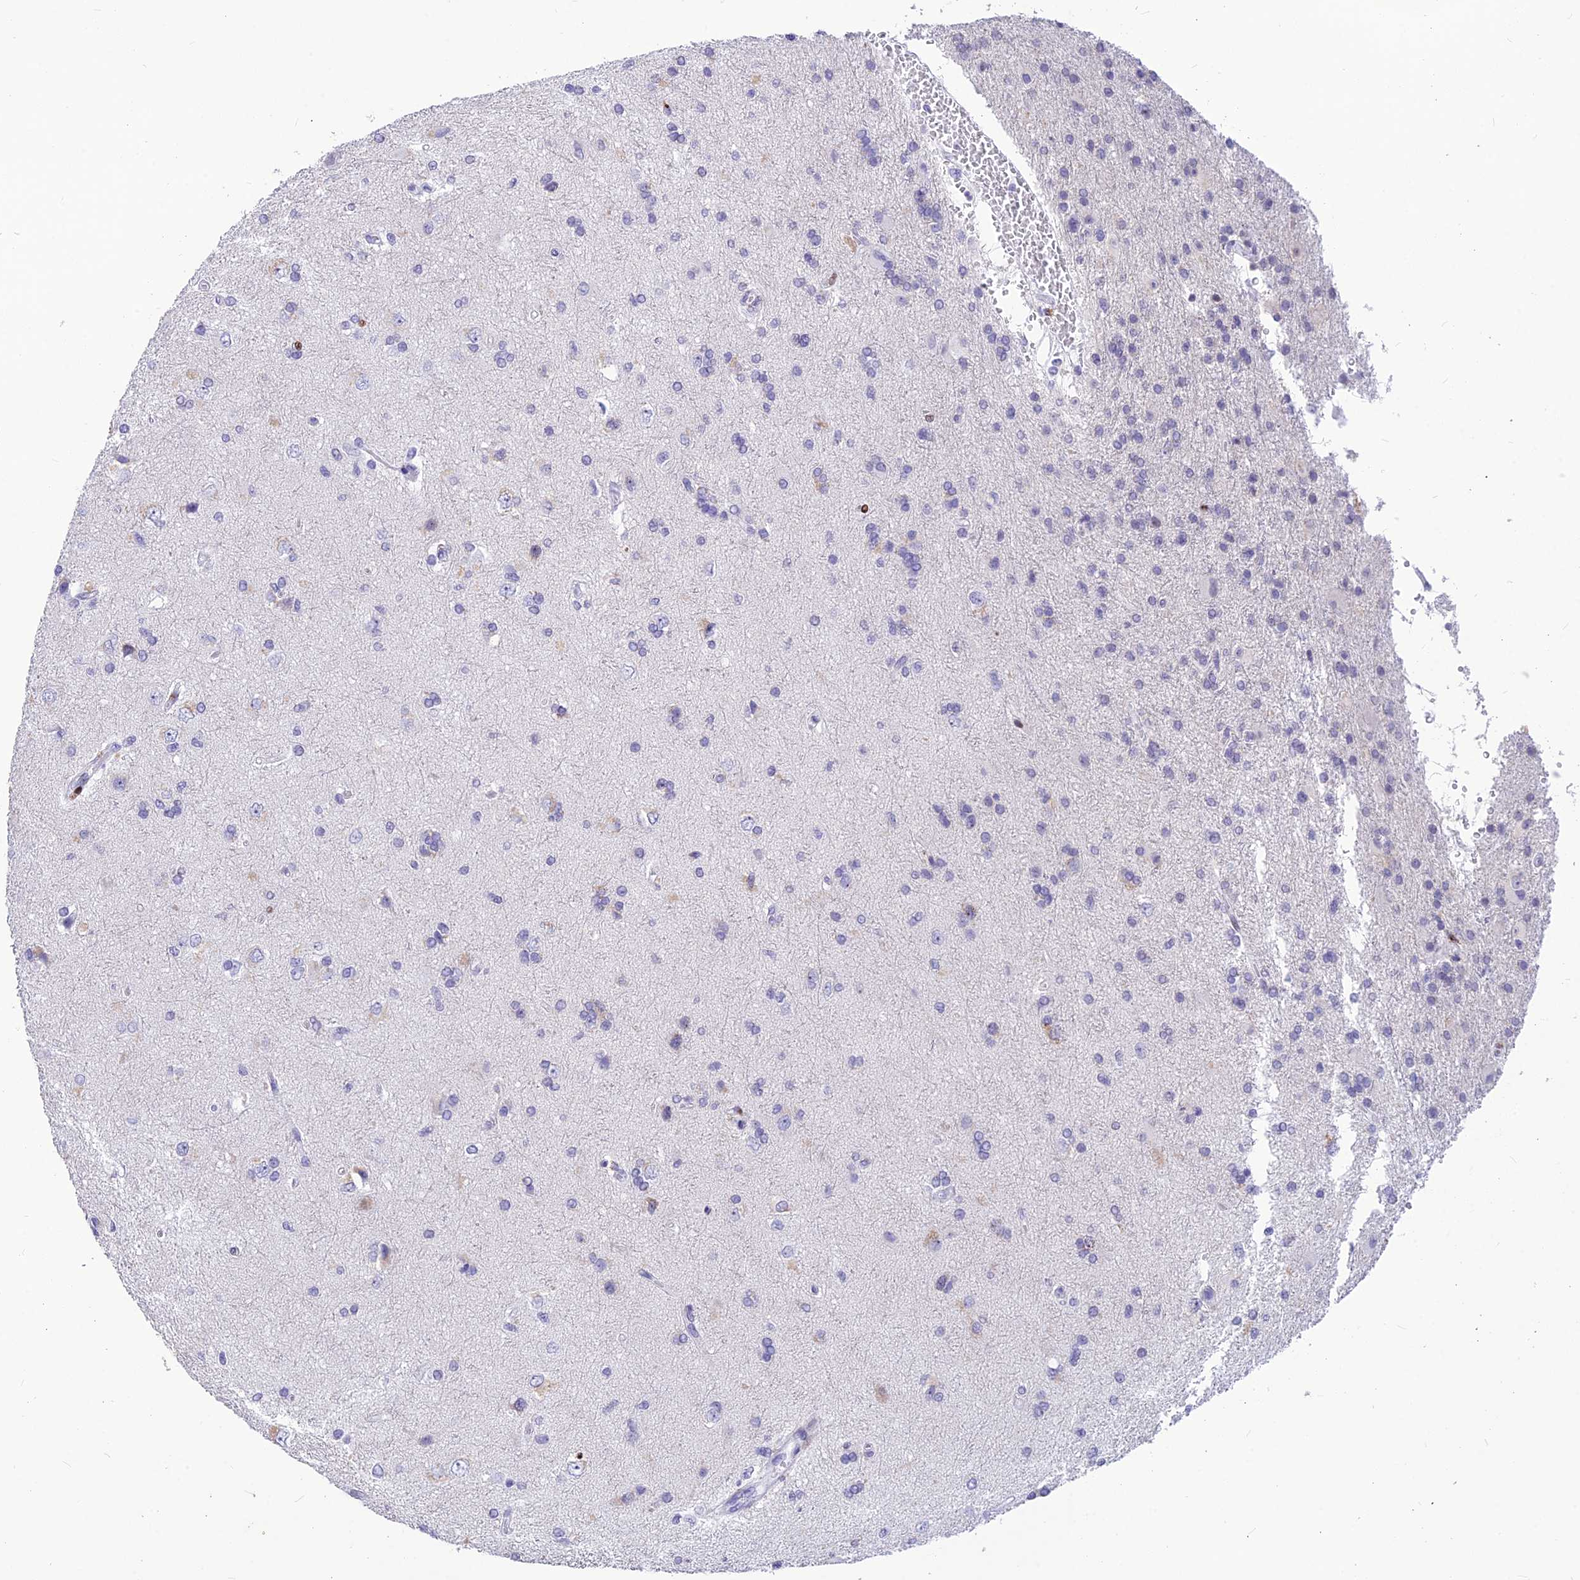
{"staining": {"intensity": "negative", "quantity": "none", "location": "none"}, "tissue": "glioma", "cell_type": "Tumor cells", "image_type": "cancer", "snomed": [{"axis": "morphology", "description": "Glioma, malignant, High grade"}, {"axis": "topography", "description": "Brain"}], "caption": "There is no significant positivity in tumor cells of glioma.", "gene": "PRPS1", "patient": {"sex": "male", "age": 56}}